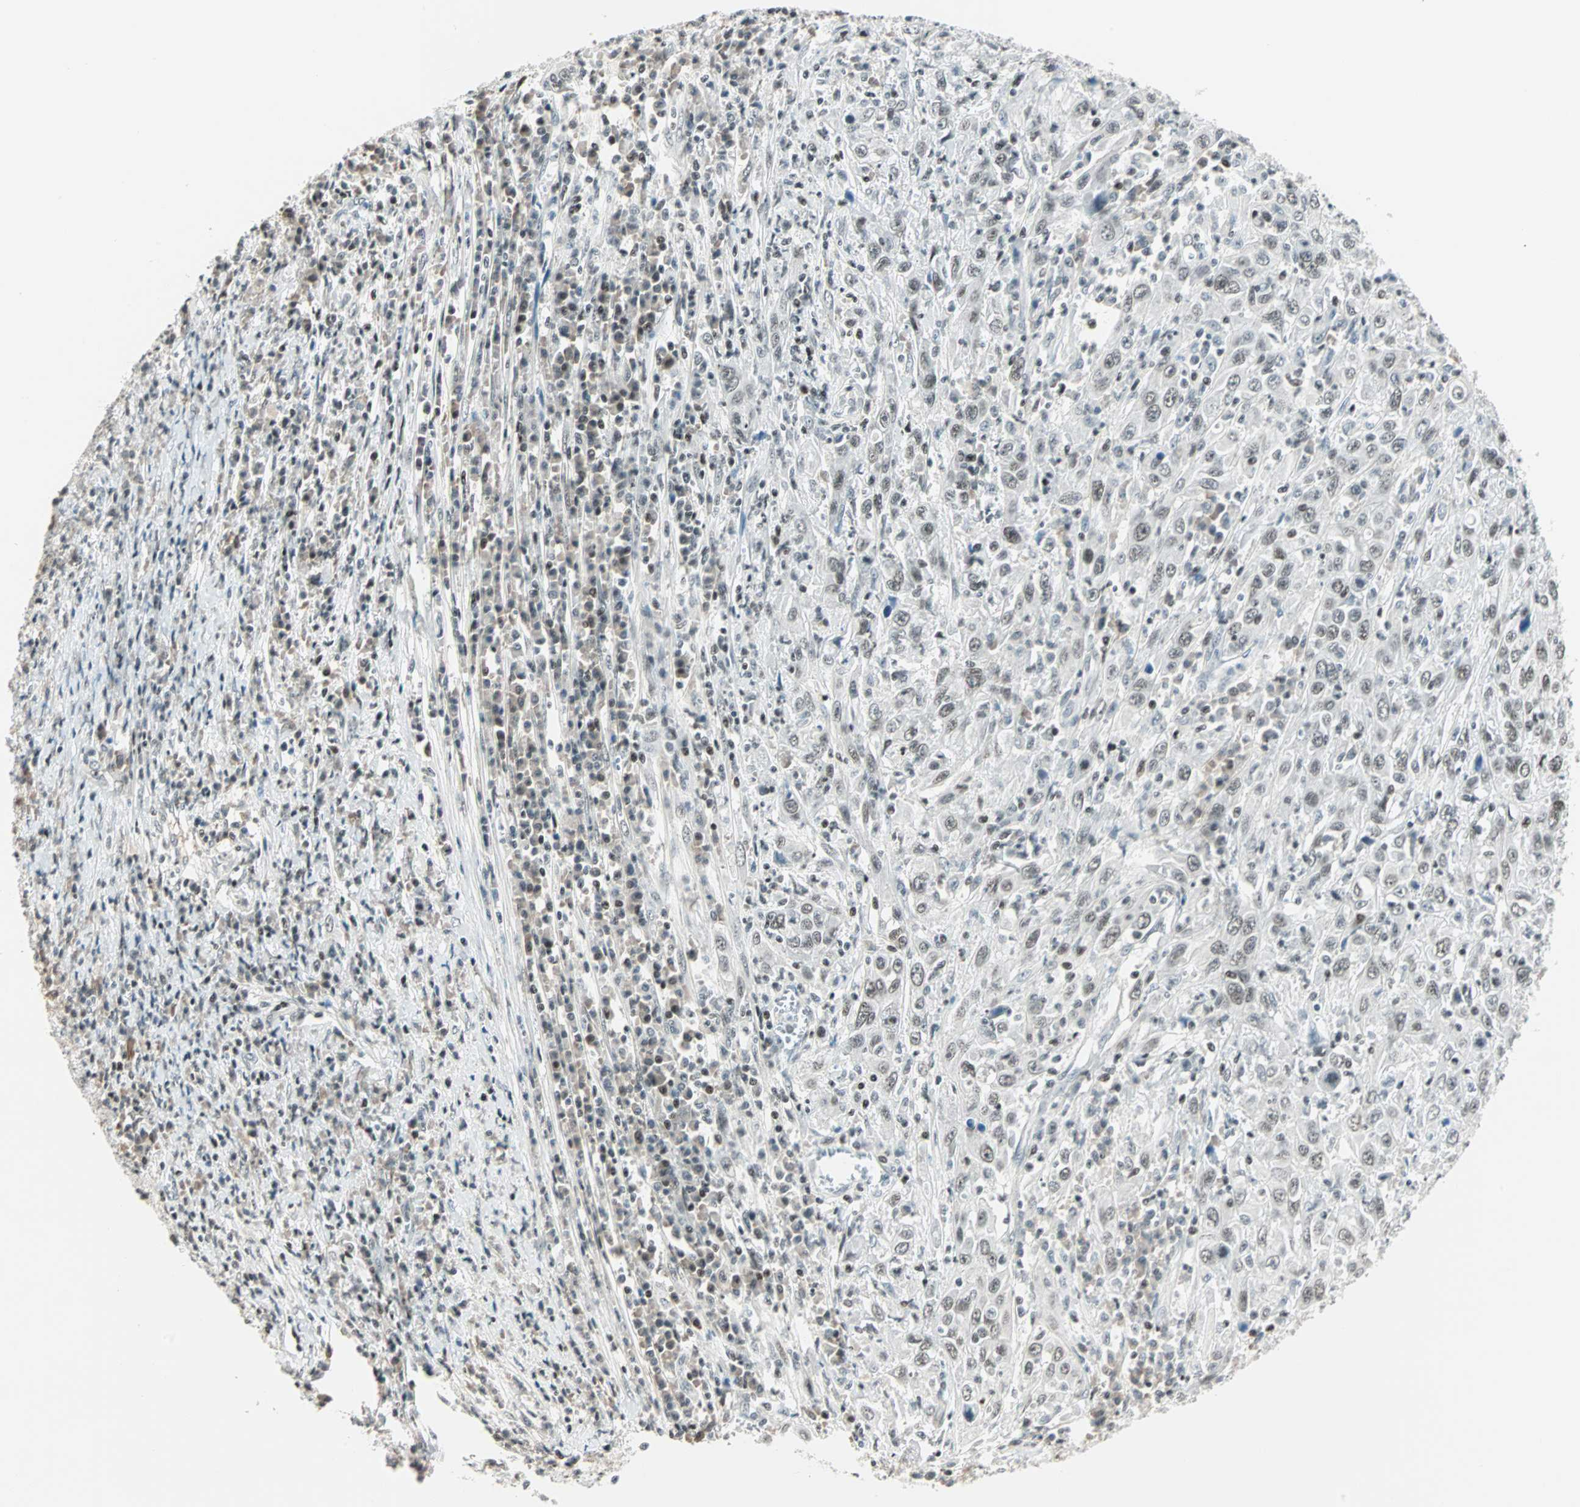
{"staining": {"intensity": "weak", "quantity": "25%-75%", "location": "nuclear"}, "tissue": "cervical cancer", "cell_type": "Tumor cells", "image_type": "cancer", "snomed": [{"axis": "morphology", "description": "Squamous cell carcinoma, NOS"}, {"axis": "topography", "description": "Cervix"}], "caption": "Immunohistochemistry (IHC) histopathology image of cervical squamous cell carcinoma stained for a protein (brown), which demonstrates low levels of weak nuclear expression in about 25%-75% of tumor cells.", "gene": "SIN3A", "patient": {"sex": "female", "age": 46}}